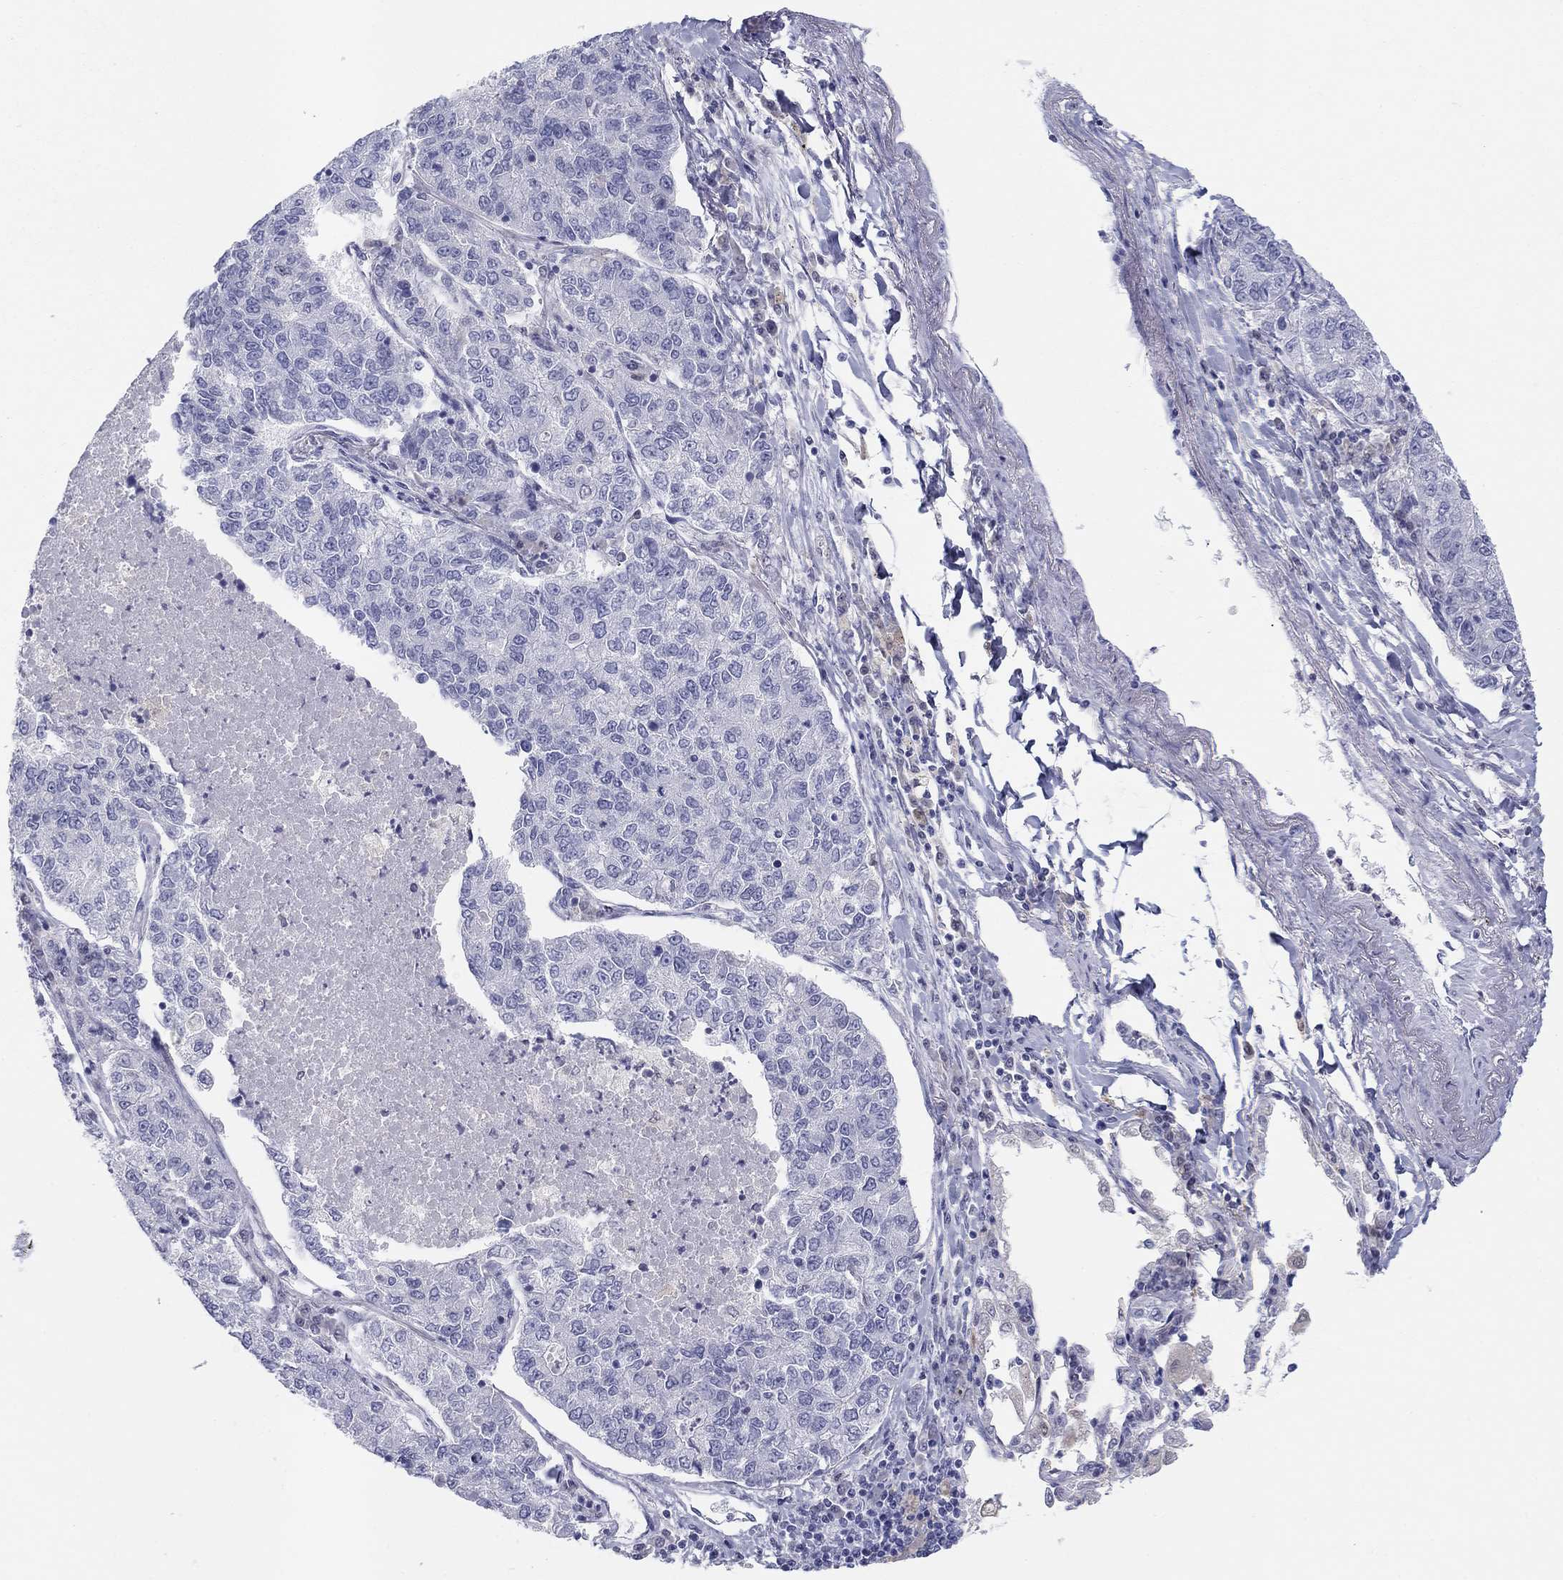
{"staining": {"intensity": "negative", "quantity": "none", "location": "none"}, "tissue": "lung cancer", "cell_type": "Tumor cells", "image_type": "cancer", "snomed": [{"axis": "morphology", "description": "Adenocarcinoma, NOS"}, {"axis": "topography", "description": "Lung"}], "caption": "Human lung cancer (adenocarcinoma) stained for a protein using immunohistochemistry reveals no positivity in tumor cells.", "gene": "PDXK", "patient": {"sex": "male", "age": 49}}